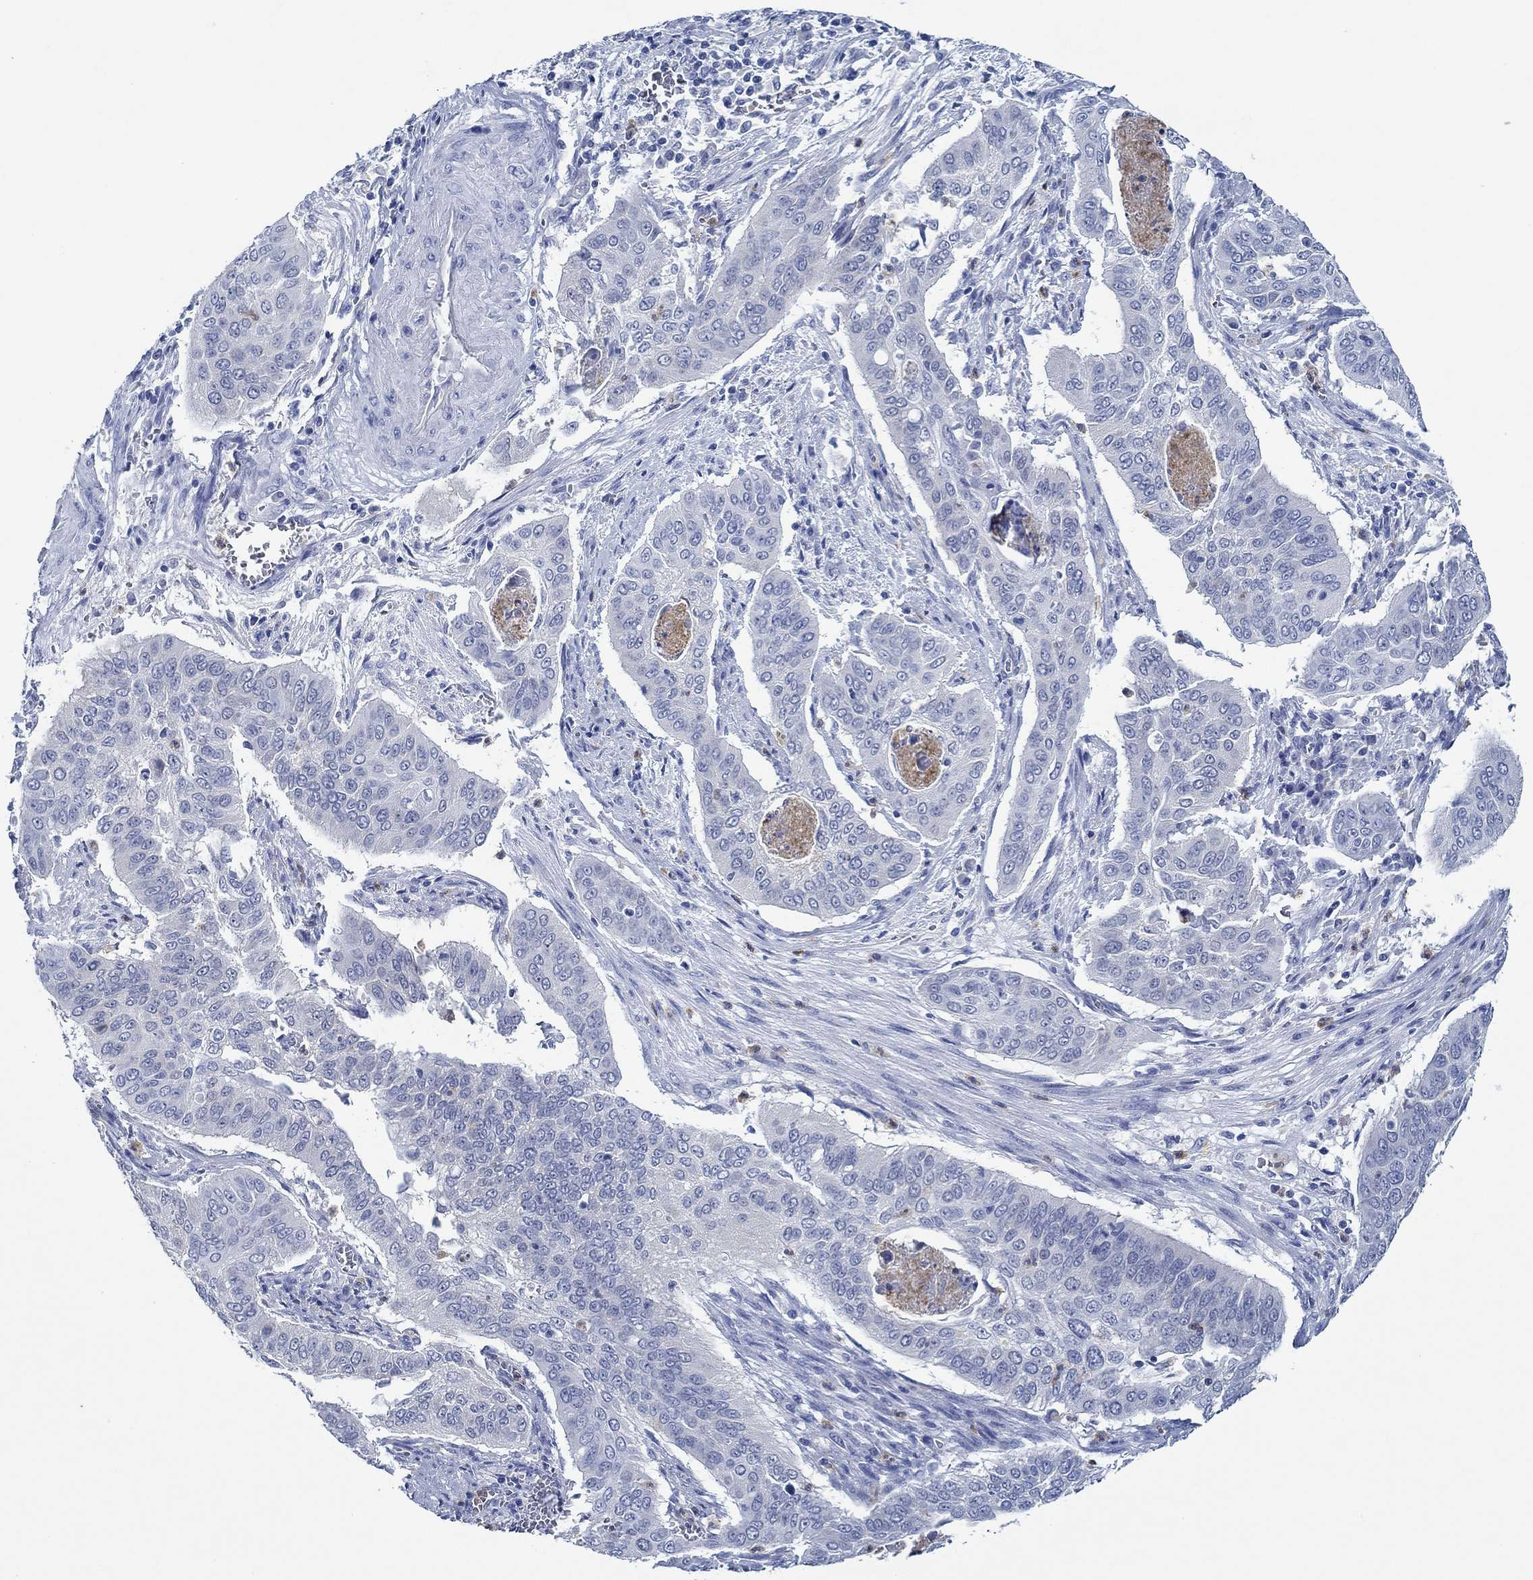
{"staining": {"intensity": "negative", "quantity": "none", "location": "none"}, "tissue": "cervical cancer", "cell_type": "Tumor cells", "image_type": "cancer", "snomed": [{"axis": "morphology", "description": "Squamous cell carcinoma, NOS"}, {"axis": "topography", "description": "Cervix"}], "caption": "Squamous cell carcinoma (cervical) stained for a protein using immunohistochemistry (IHC) reveals no expression tumor cells.", "gene": "ZNF671", "patient": {"sex": "female", "age": 39}}